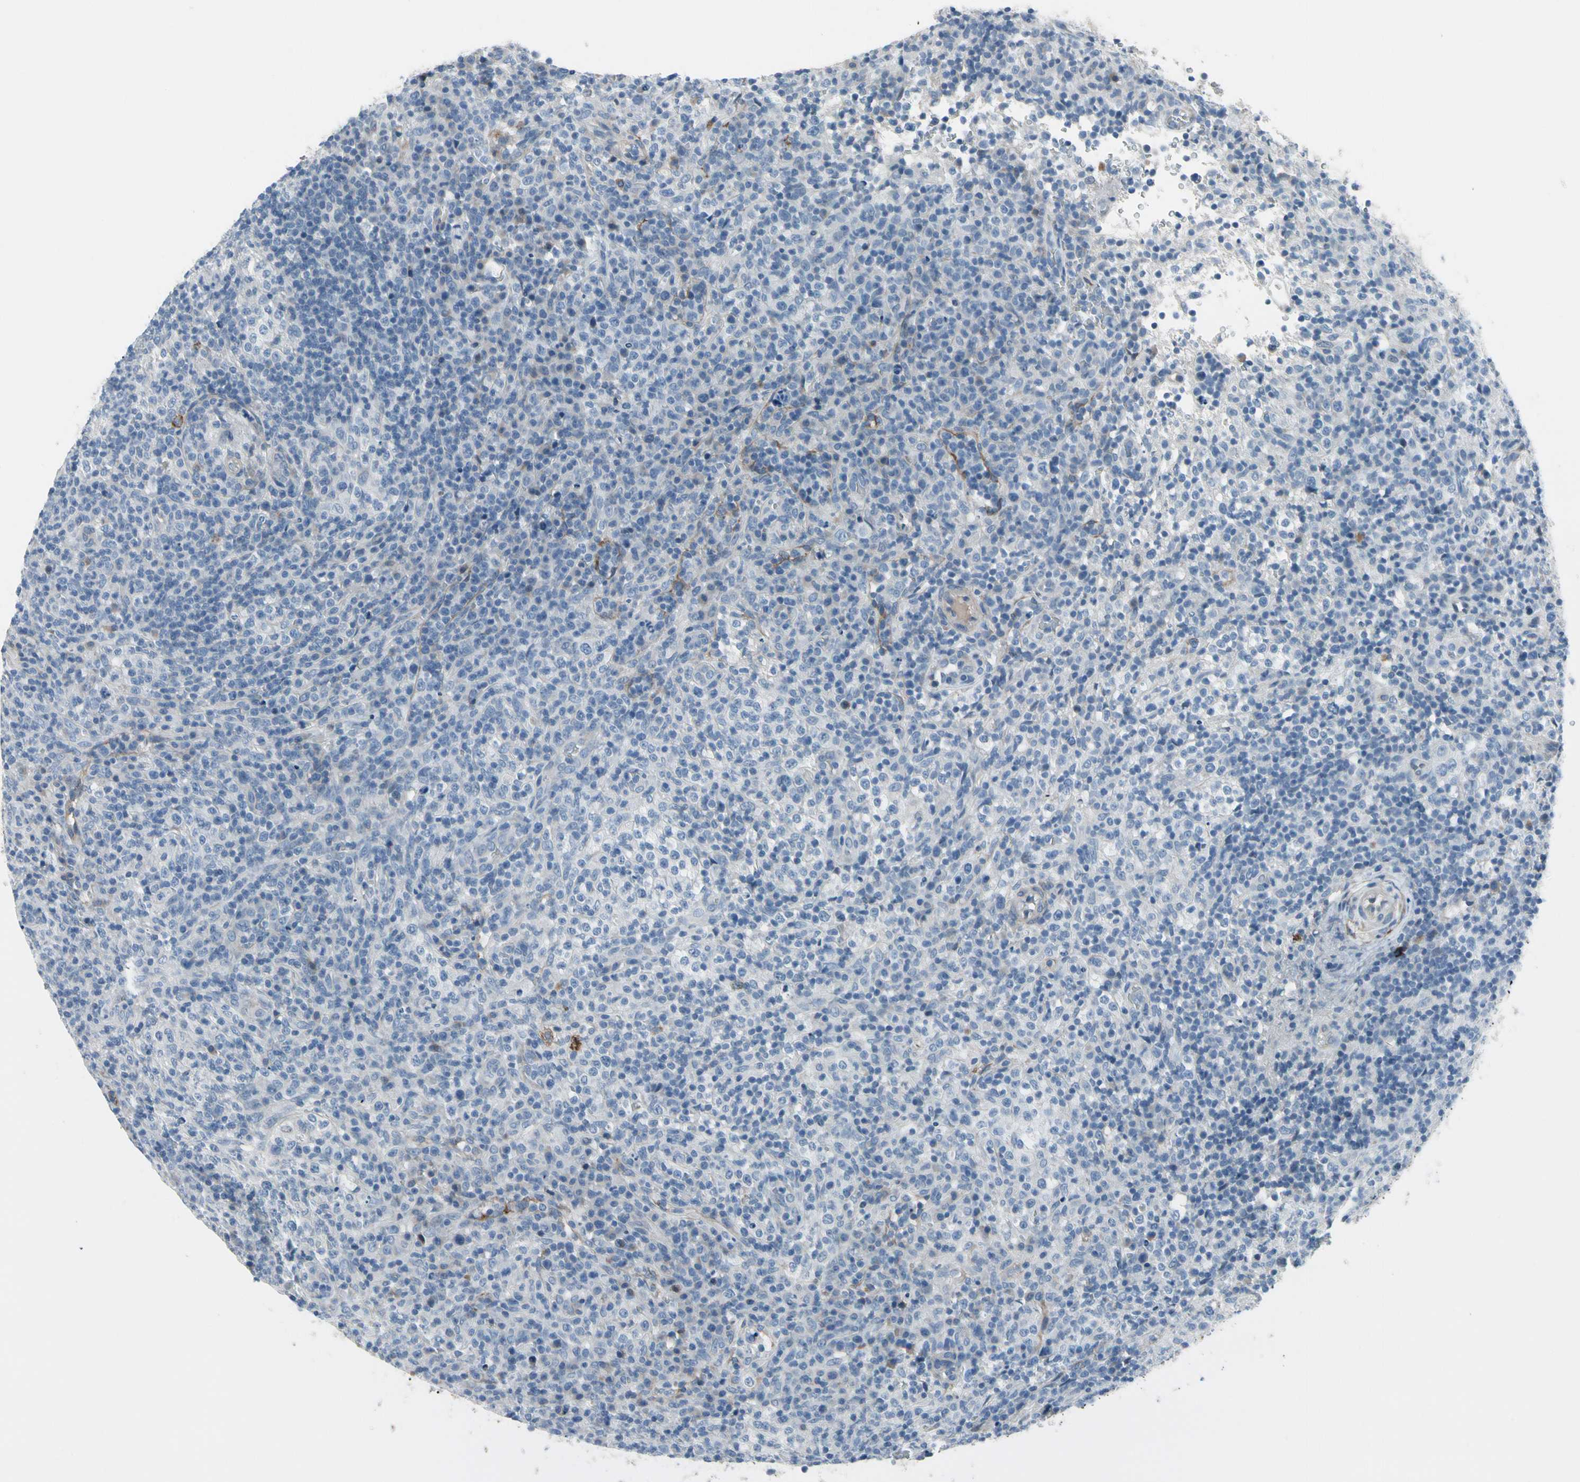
{"staining": {"intensity": "negative", "quantity": "none", "location": "none"}, "tissue": "lymphoma", "cell_type": "Tumor cells", "image_type": "cancer", "snomed": [{"axis": "morphology", "description": "Malignant lymphoma, non-Hodgkin's type, High grade"}, {"axis": "topography", "description": "Lymph node"}], "caption": "Immunohistochemistry (IHC) of human lymphoma exhibits no positivity in tumor cells.", "gene": "PIGR", "patient": {"sex": "female", "age": 76}}